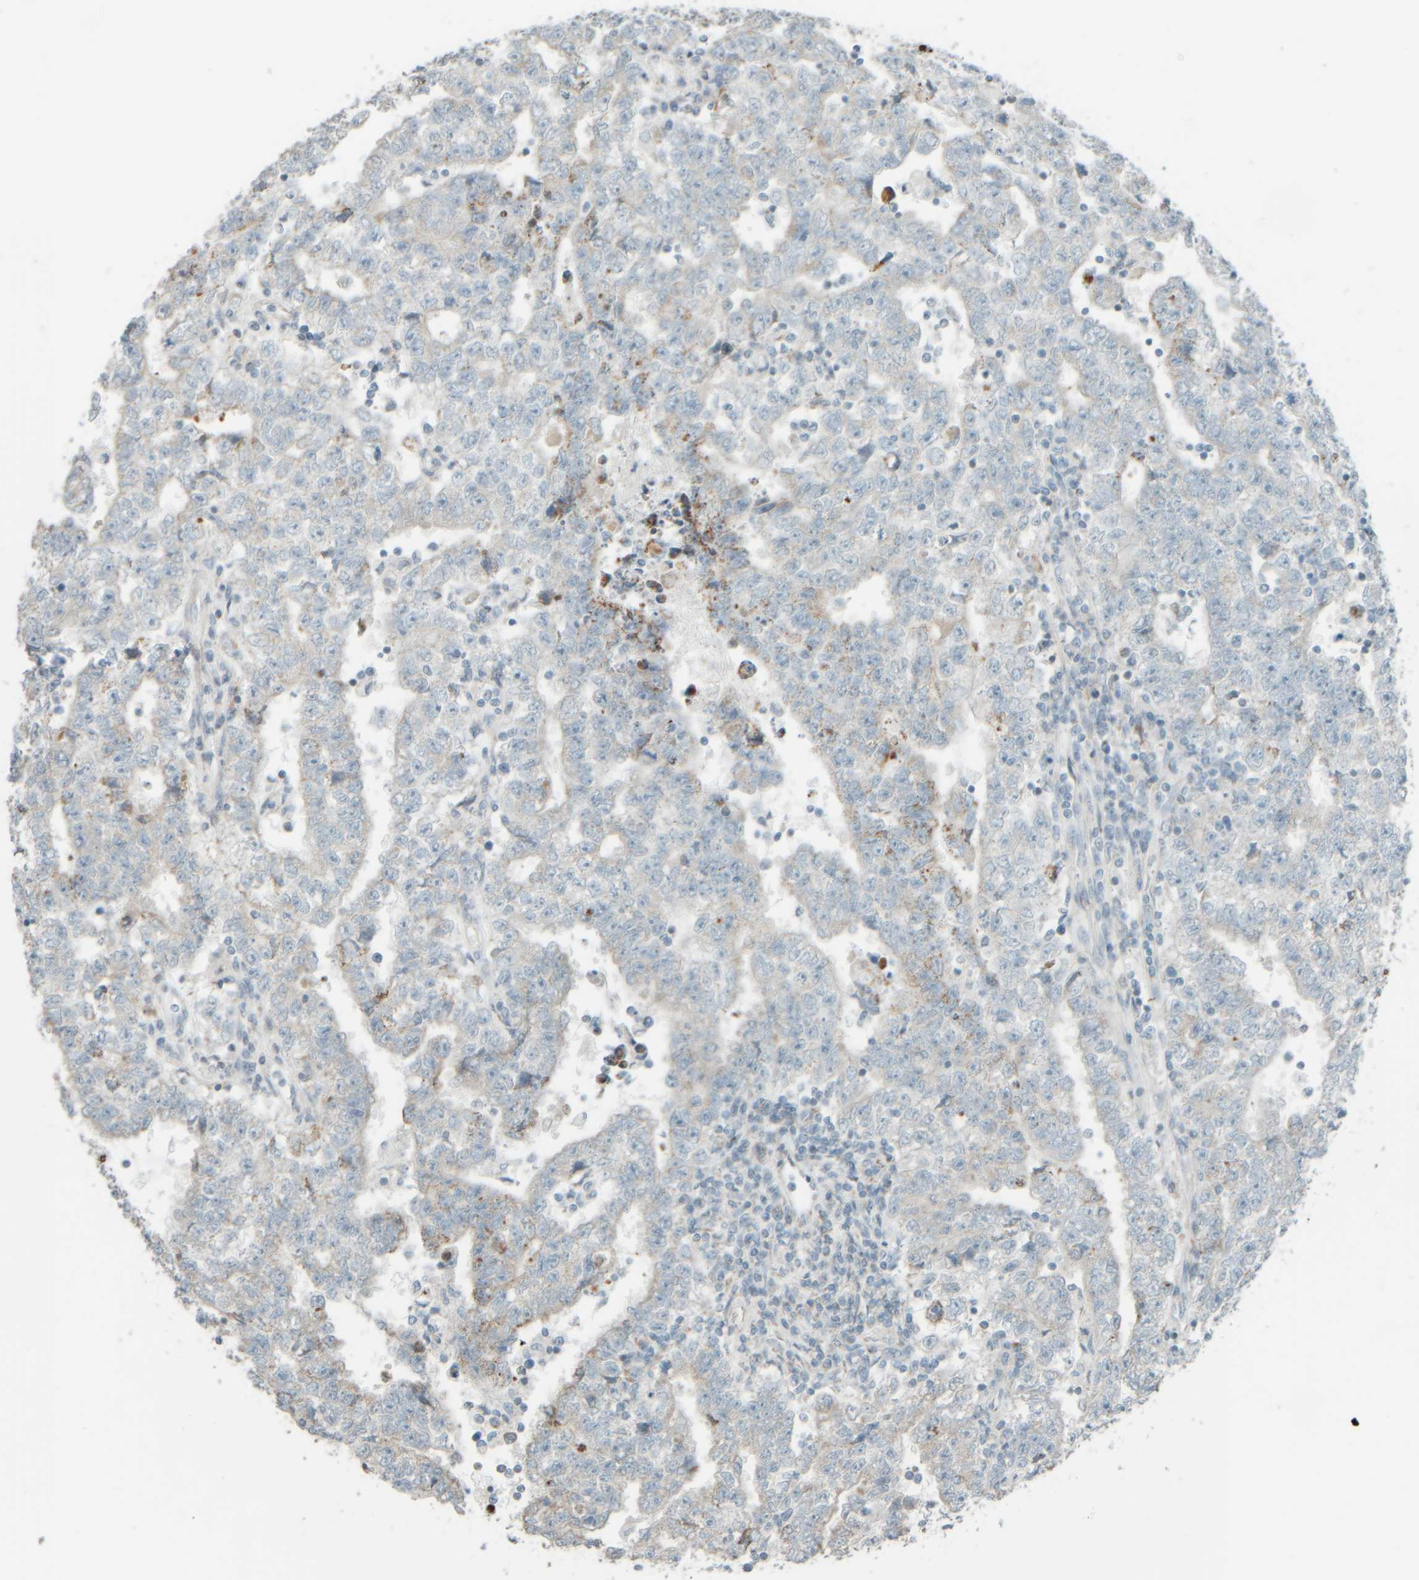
{"staining": {"intensity": "weak", "quantity": "<25%", "location": "cytoplasmic/membranous"}, "tissue": "testis cancer", "cell_type": "Tumor cells", "image_type": "cancer", "snomed": [{"axis": "morphology", "description": "Carcinoma, Embryonal, NOS"}, {"axis": "topography", "description": "Testis"}], "caption": "Protein analysis of testis embryonal carcinoma demonstrates no significant expression in tumor cells.", "gene": "PTGES3L-AARSD1", "patient": {"sex": "male", "age": 25}}